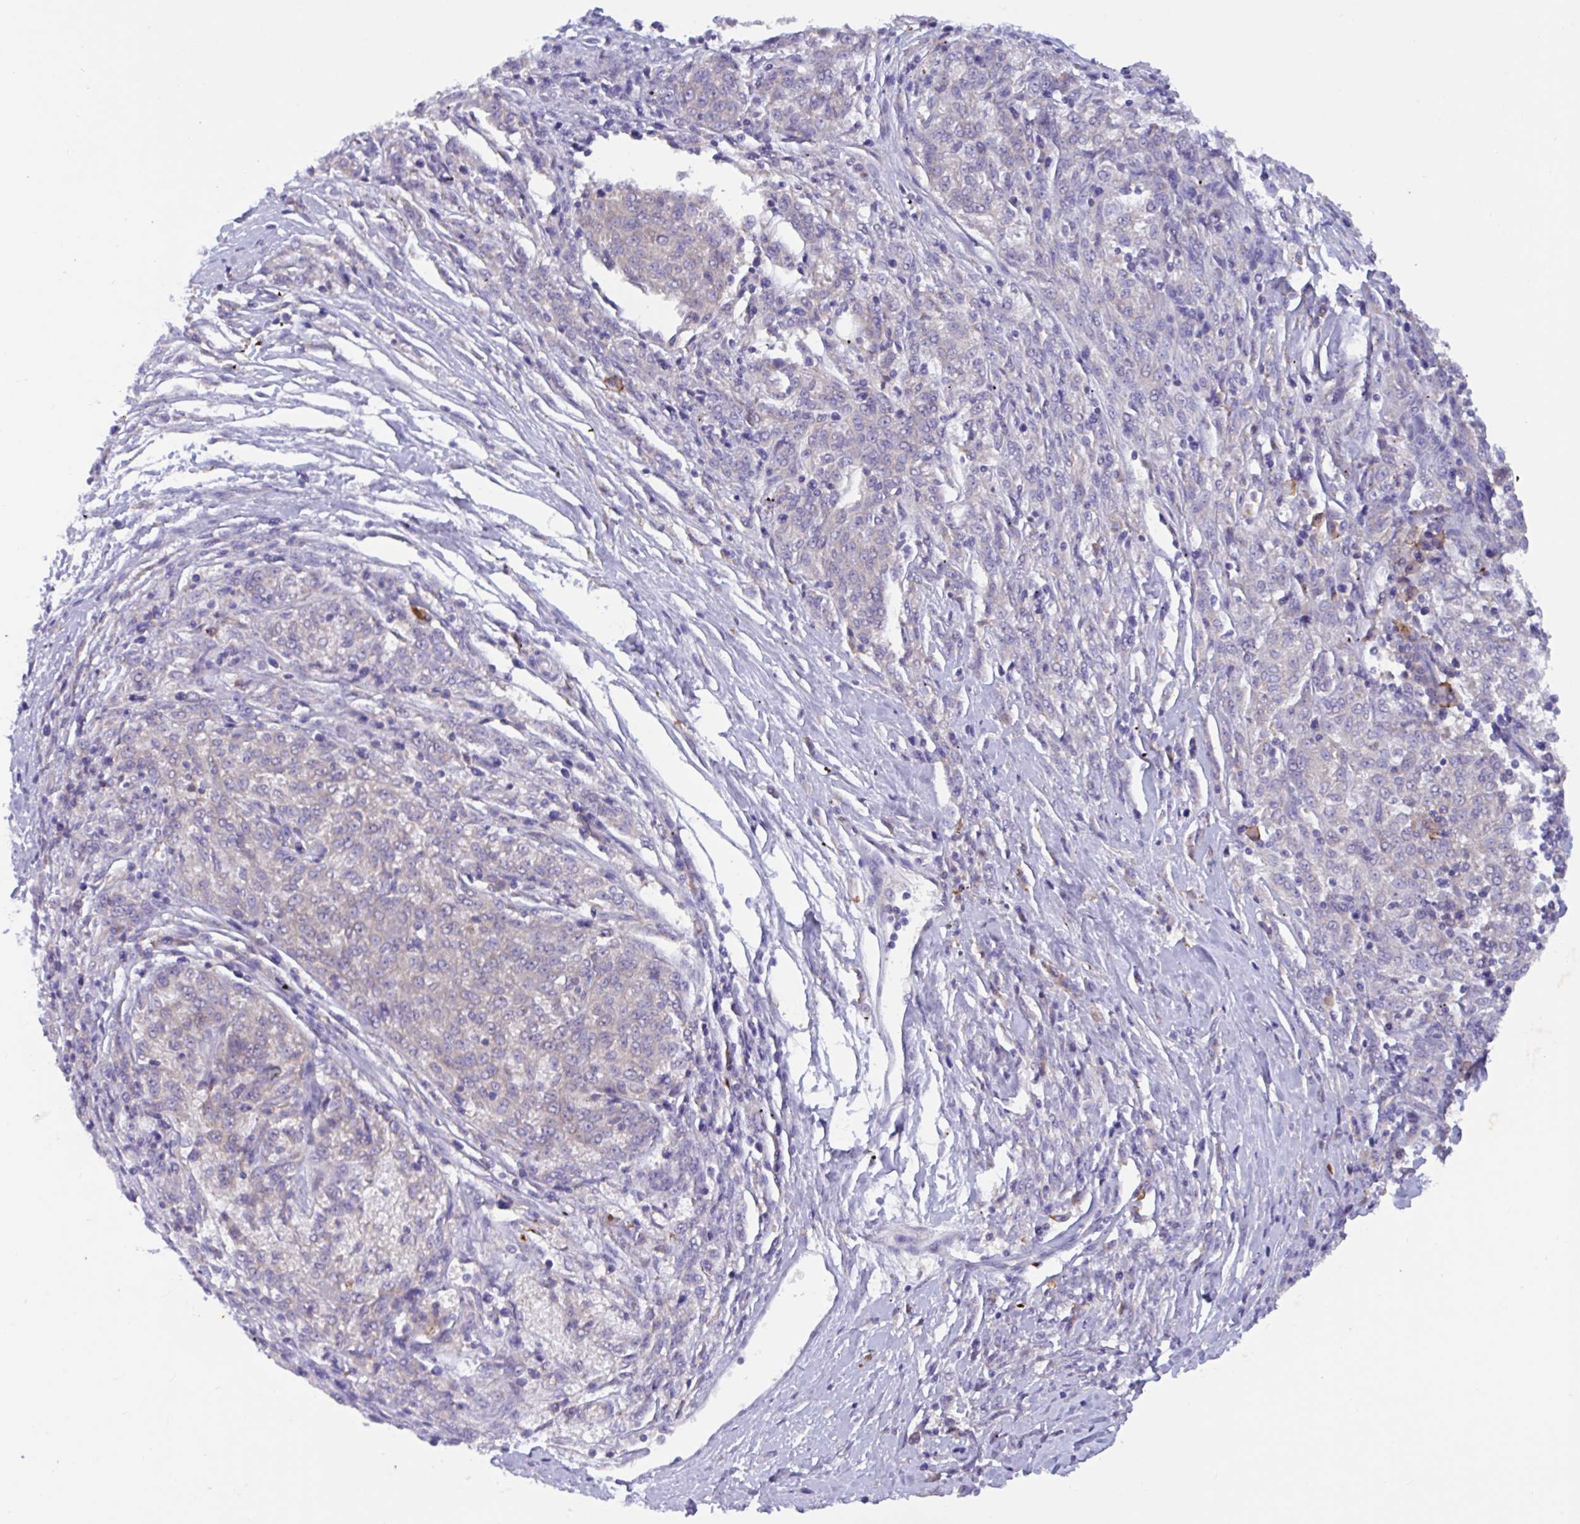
{"staining": {"intensity": "negative", "quantity": "none", "location": "none"}, "tissue": "melanoma", "cell_type": "Tumor cells", "image_type": "cancer", "snomed": [{"axis": "morphology", "description": "Malignant melanoma, NOS"}, {"axis": "topography", "description": "Skin"}], "caption": "Immunohistochemistry (IHC) photomicrograph of neoplastic tissue: human melanoma stained with DAB (3,3'-diaminobenzidine) exhibits no significant protein staining in tumor cells.", "gene": "SLC66A1", "patient": {"sex": "female", "age": 72}}